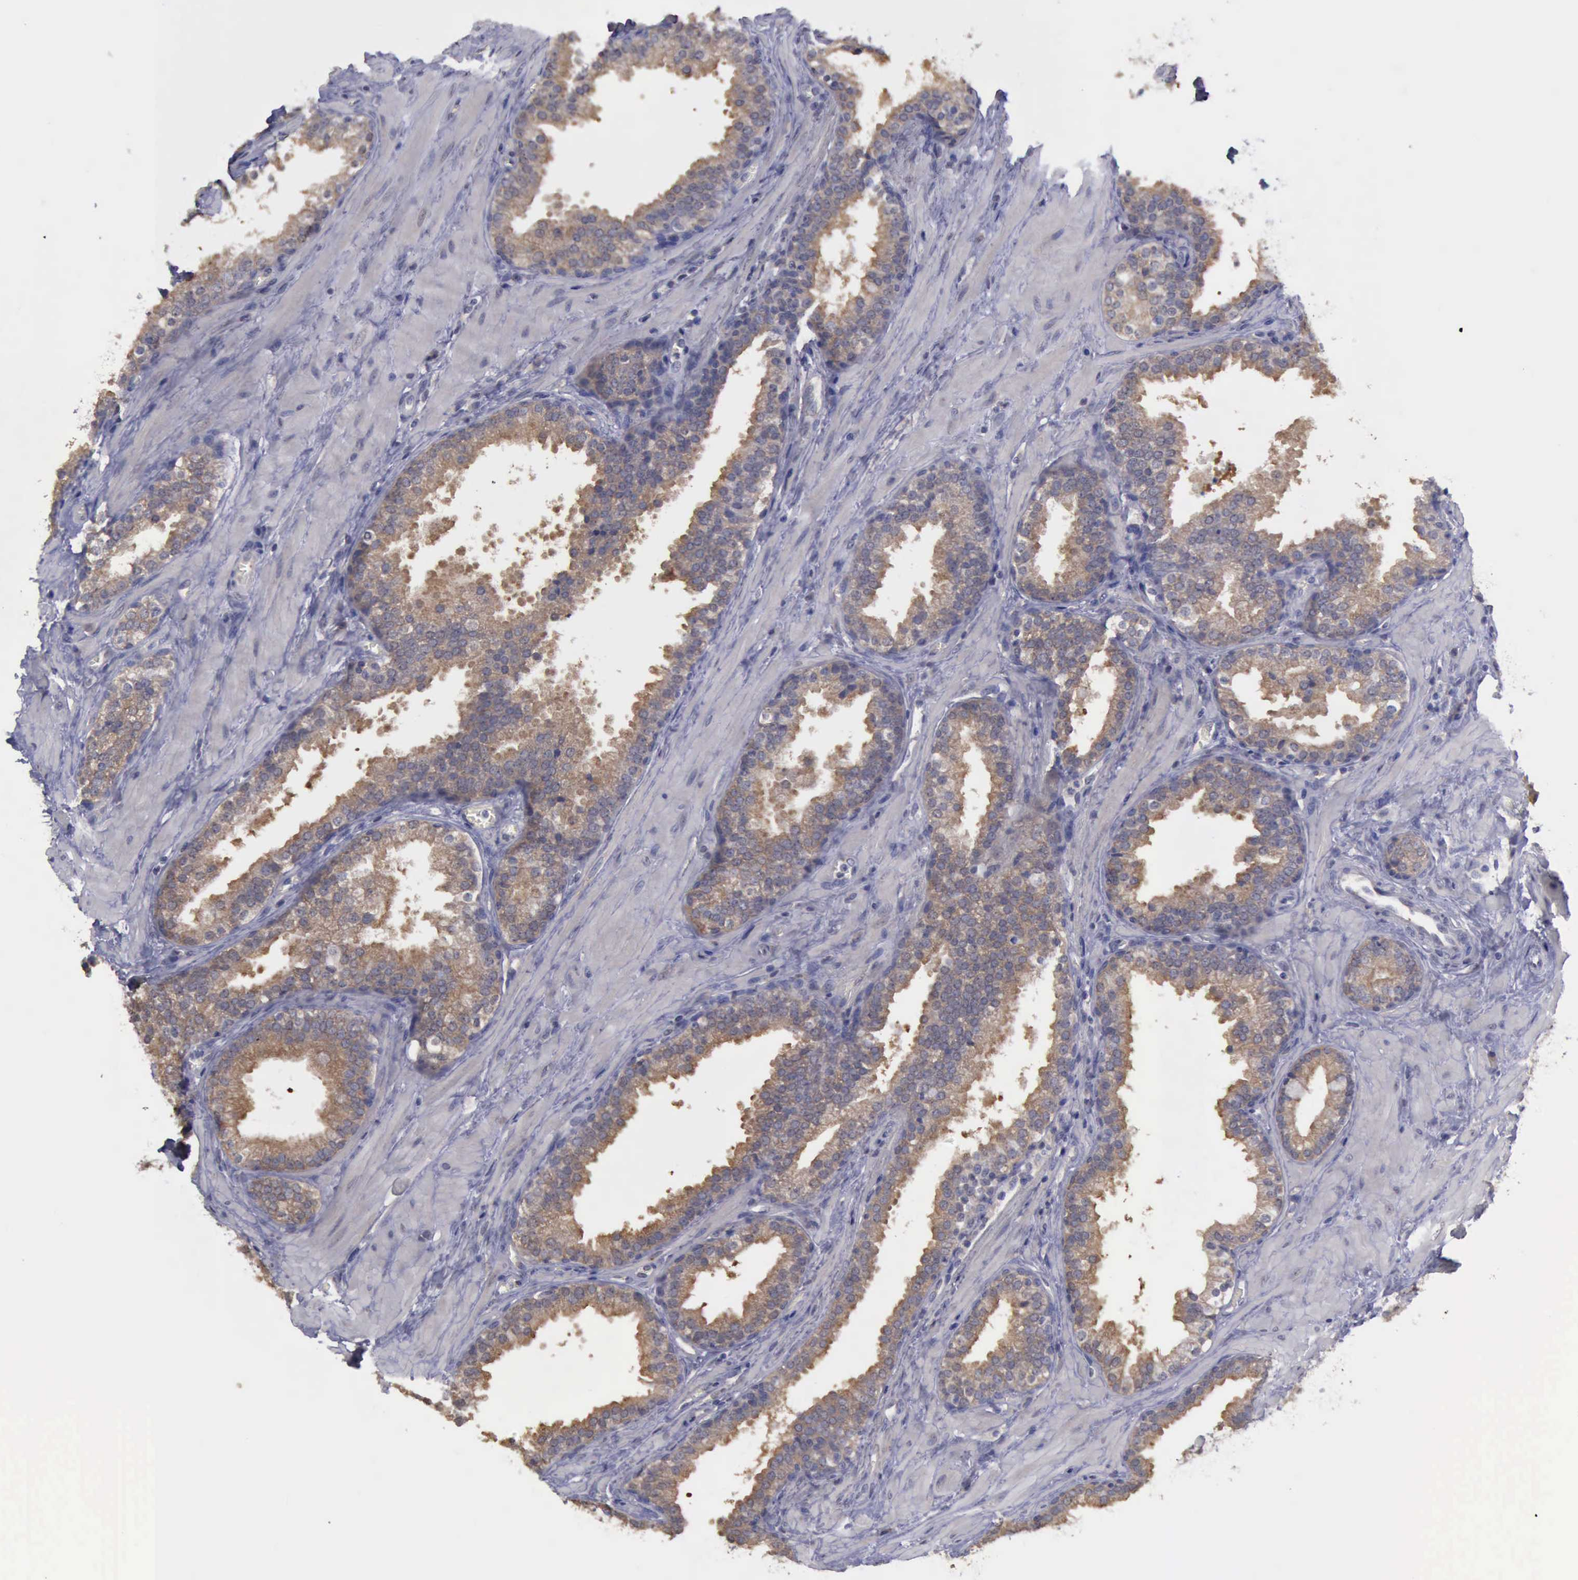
{"staining": {"intensity": "moderate", "quantity": ">75%", "location": "cytoplasmic/membranous"}, "tissue": "prostate", "cell_type": "Glandular cells", "image_type": "normal", "snomed": [{"axis": "morphology", "description": "Normal tissue, NOS"}, {"axis": "topography", "description": "Prostate"}], "caption": "Immunohistochemical staining of benign prostate shows moderate cytoplasmic/membranous protein expression in about >75% of glandular cells.", "gene": "PHKA1", "patient": {"sex": "male", "age": 51}}